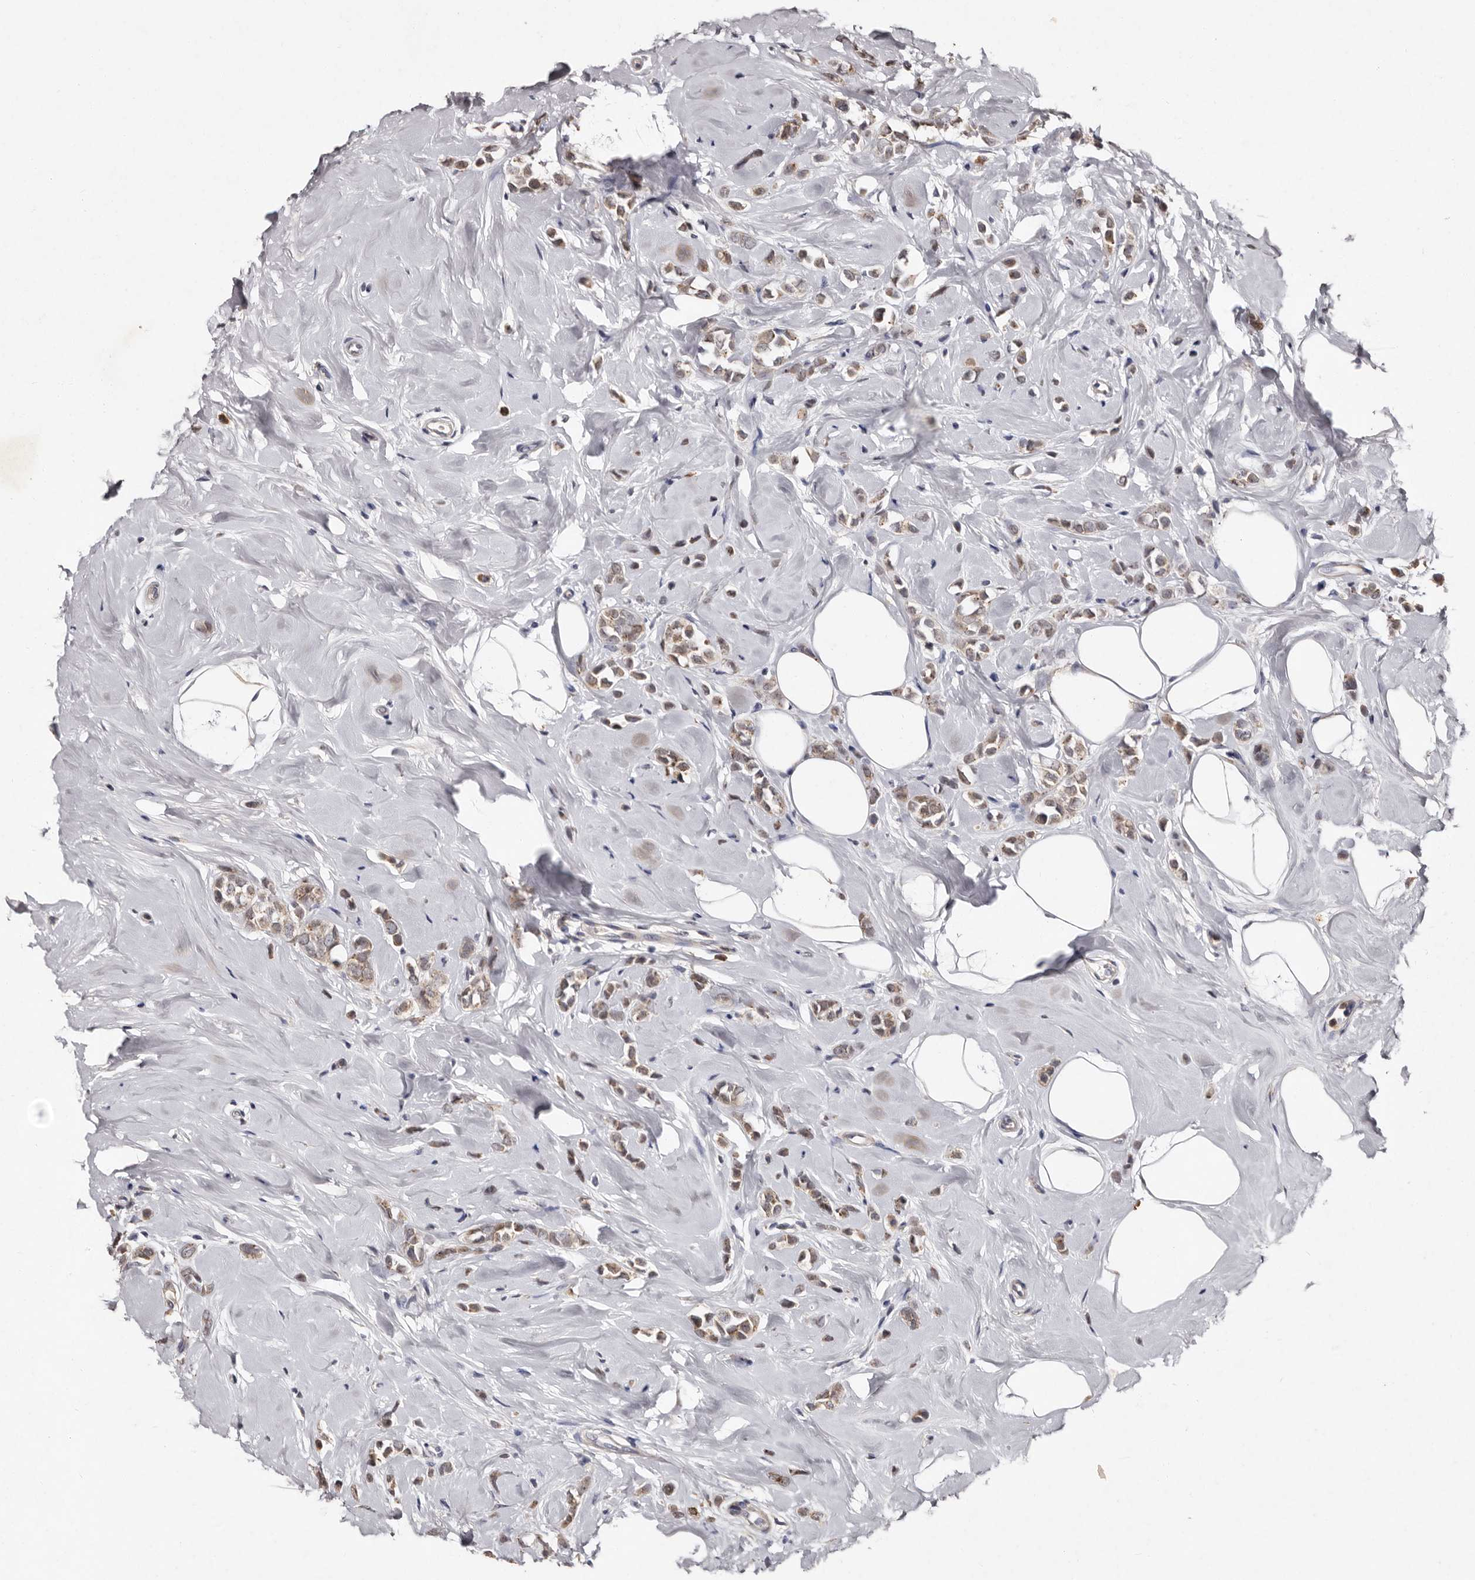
{"staining": {"intensity": "weak", "quantity": ">75%", "location": "cytoplasmic/membranous"}, "tissue": "breast cancer", "cell_type": "Tumor cells", "image_type": "cancer", "snomed": [{"axis": "morphology", "description": "Lobular carcinoma"}, {"axis": "topography", "description": "Breast"}], "caption": "Immunohistochemical staining of breast cancer (lobular carcinoma) reveals low levels of weak cytoplasmic/membranous protein staining in approximately >75% of tumor cells.", "gene": "DNPH1", "patient": {"sex": "female", "age": 47}}